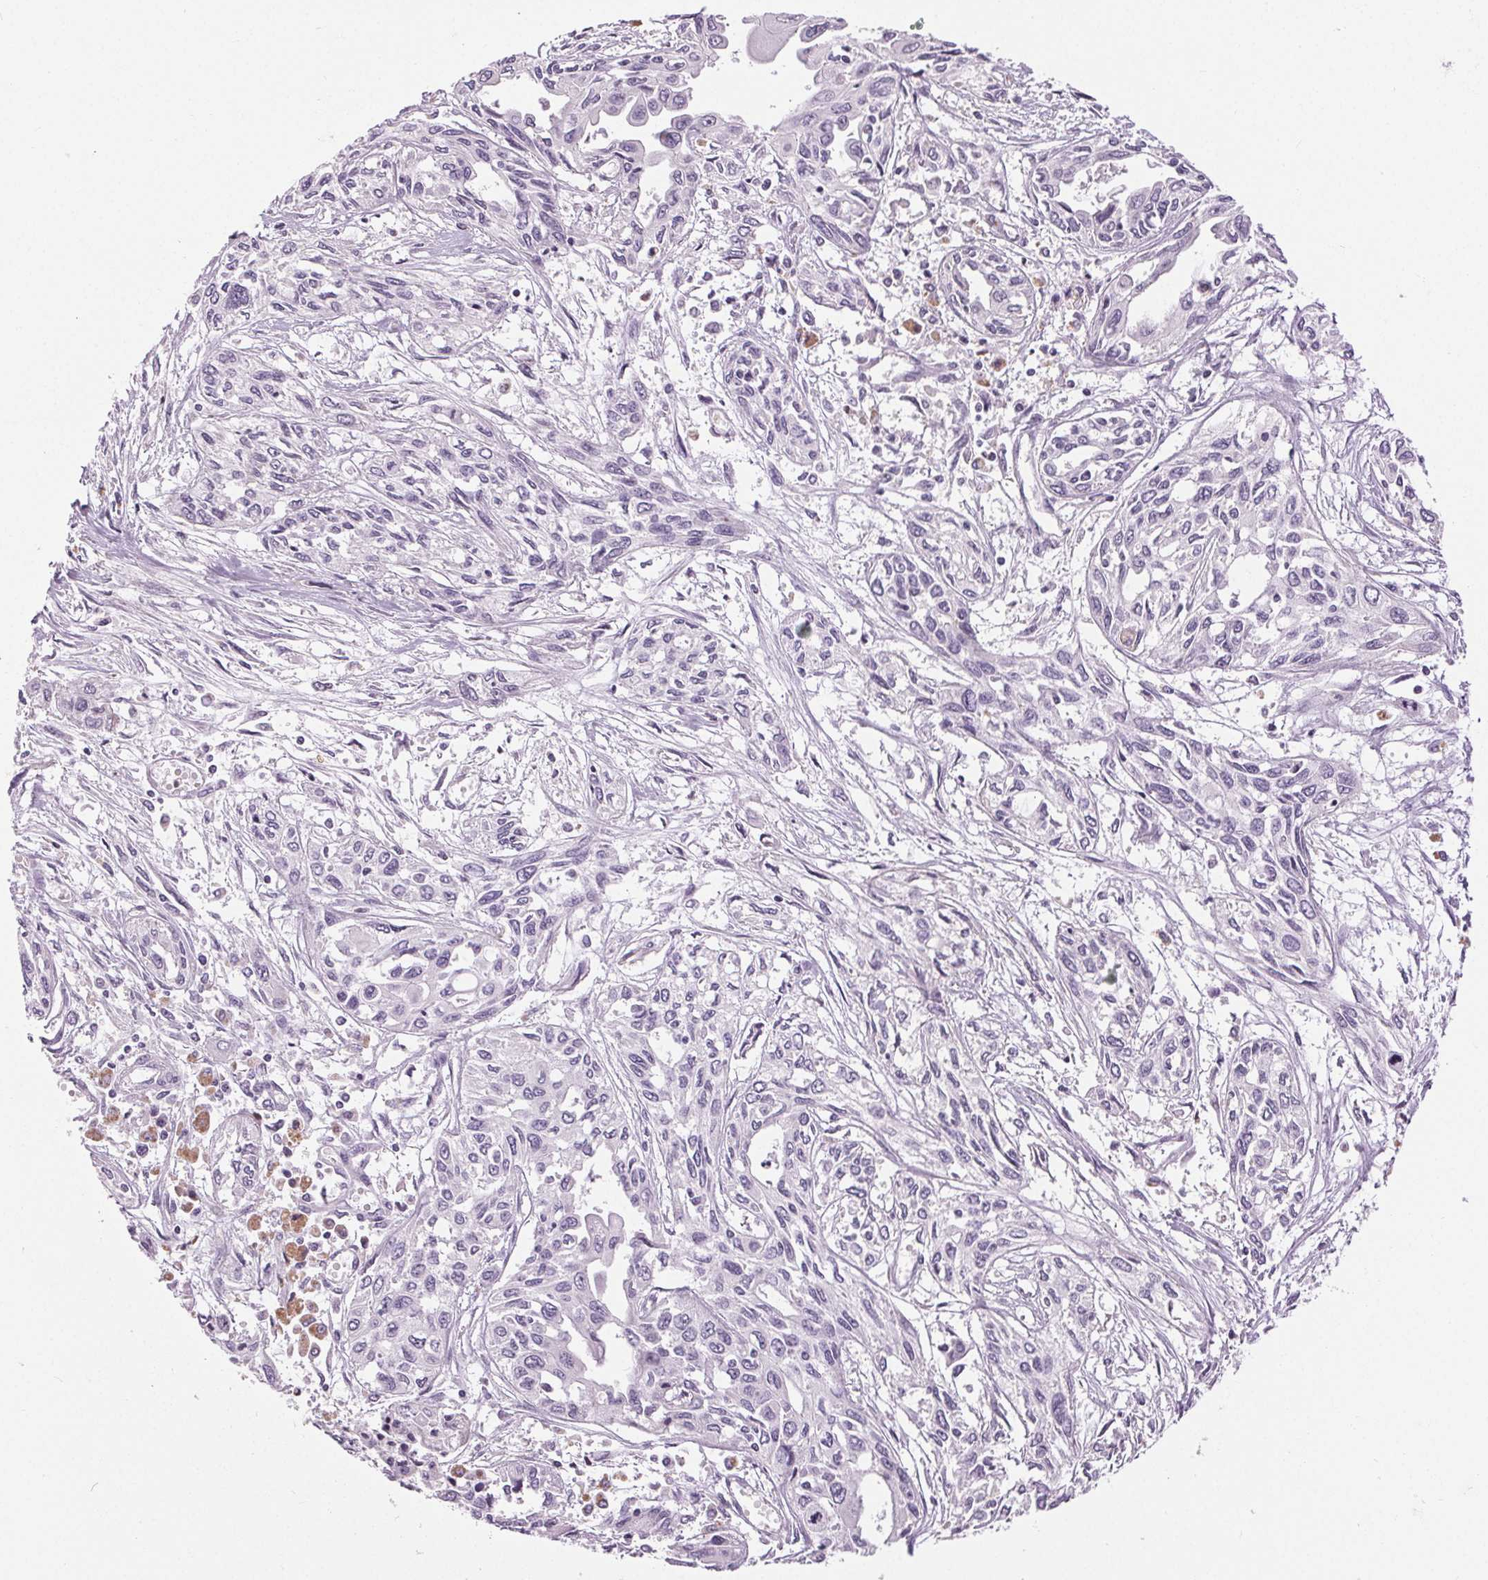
{"staining": {"intensity": "negative", "quantity": "none", "location": "none"}, "tissue": "pancreatic cancer", "cell_type": "Tumor cells", "image_type": "cancer", "snomed": [{"axis": "morphology", "description": "Adenocarcinoma, NOS"}, {"axis": "topography", "description": "Pancreas"}], "caption": "Immunohistochemistry micrograph of pancreatic cancer (adenocarcinoma) stained for a protein (brown), which shows no expression in tumor cells.", "gene": "MISP", "patient": {"sex": "female", "age": 55}}